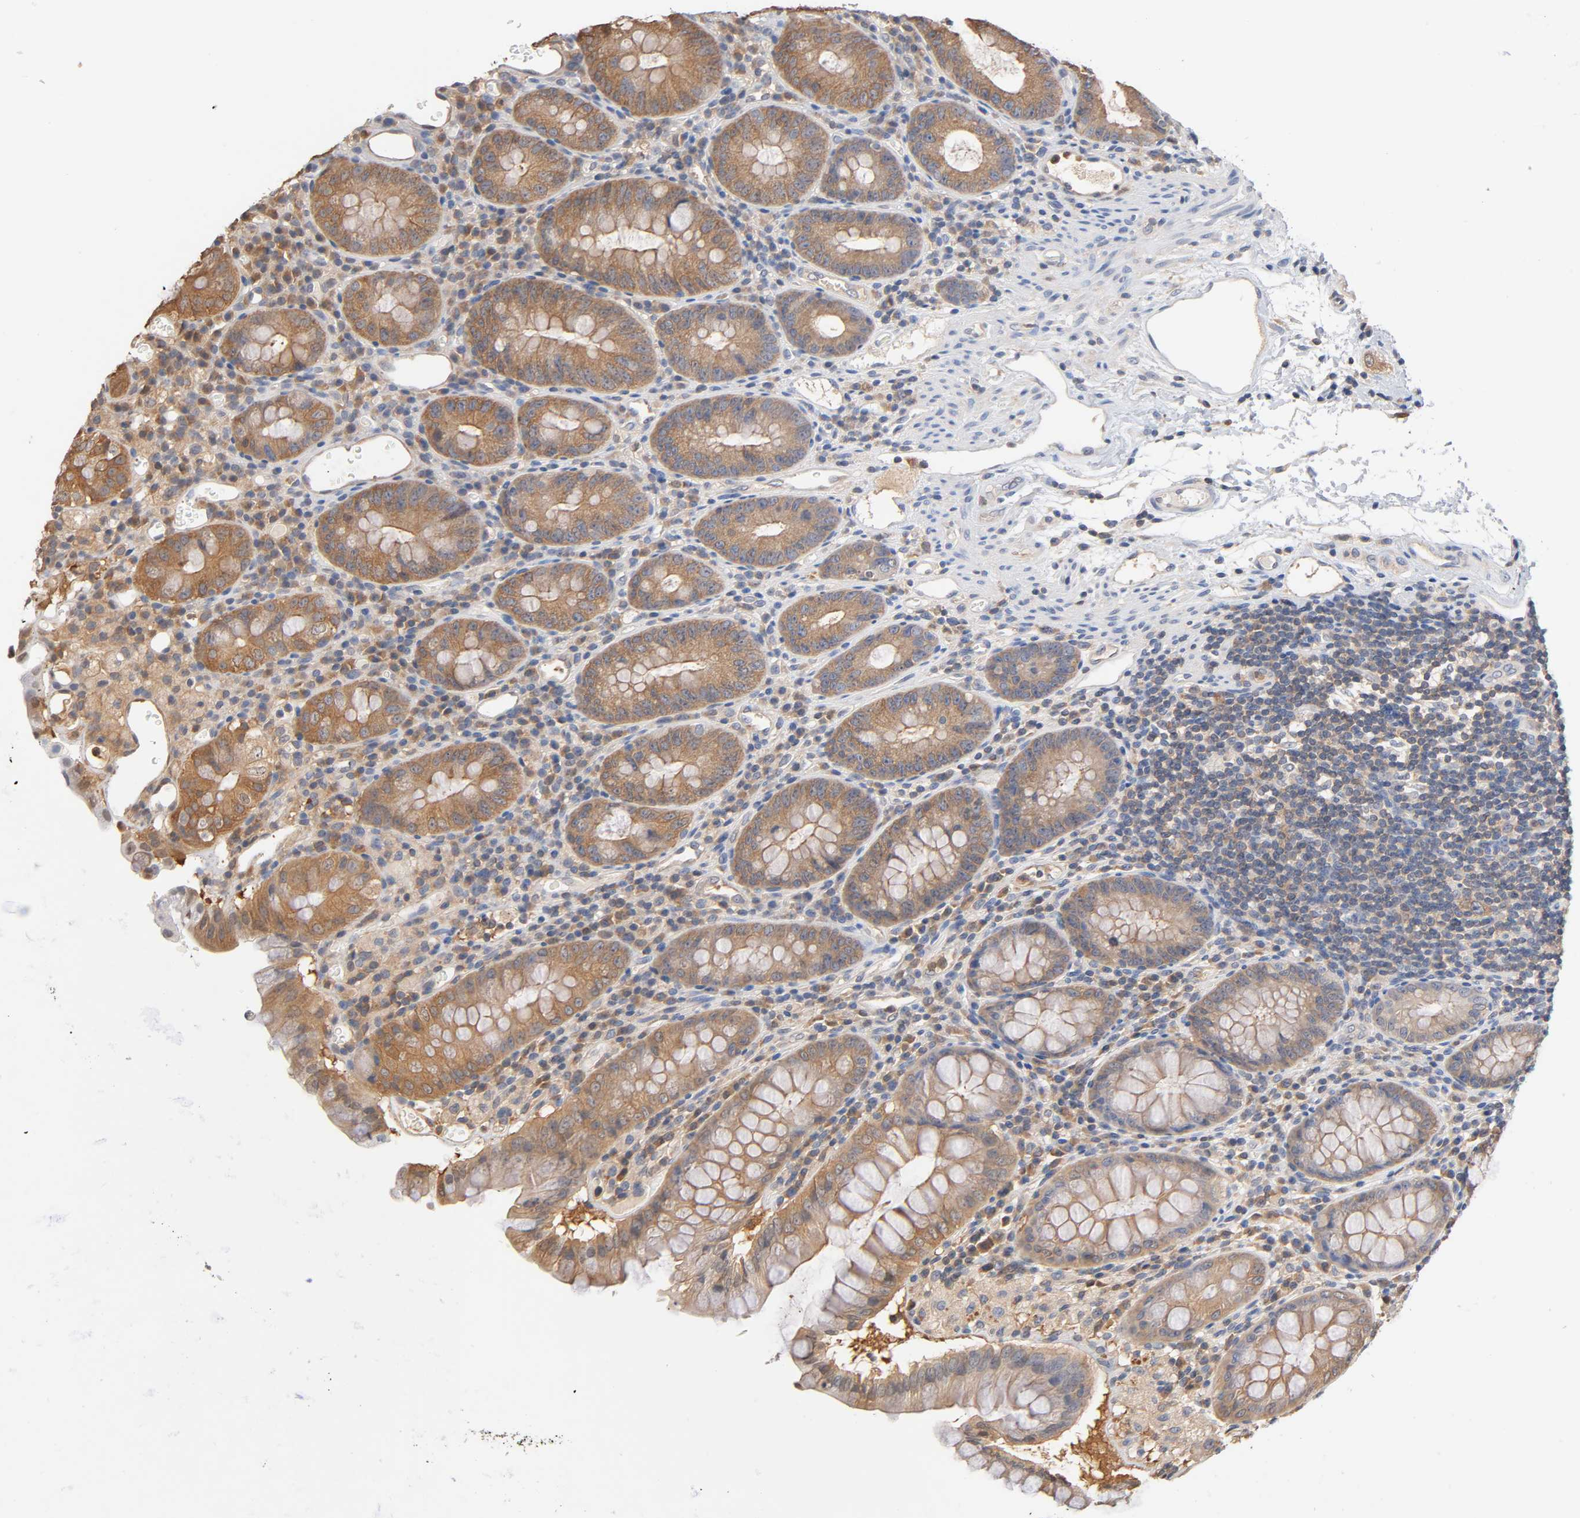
{"staining": {"intensity": "moderate", "quantity": "<25%", "location": "cytoplasmic/membranous"}, "tissue": "colon", "cell_type": "Endothelial cells", "image_type": "normal", "snomed": [{"axis": "morphology", "description": "Normal tissue, NOS"}, {"axis": "topography", "description": "Colon"}], "caption": "The image demonstrates staining of normal colon, revealing moderate cytoplasmic/membranous protein positivity (brown color) within endothelial cells.", "gene": "ALDOA", "patient": {"sex": "female", "age": 46}}